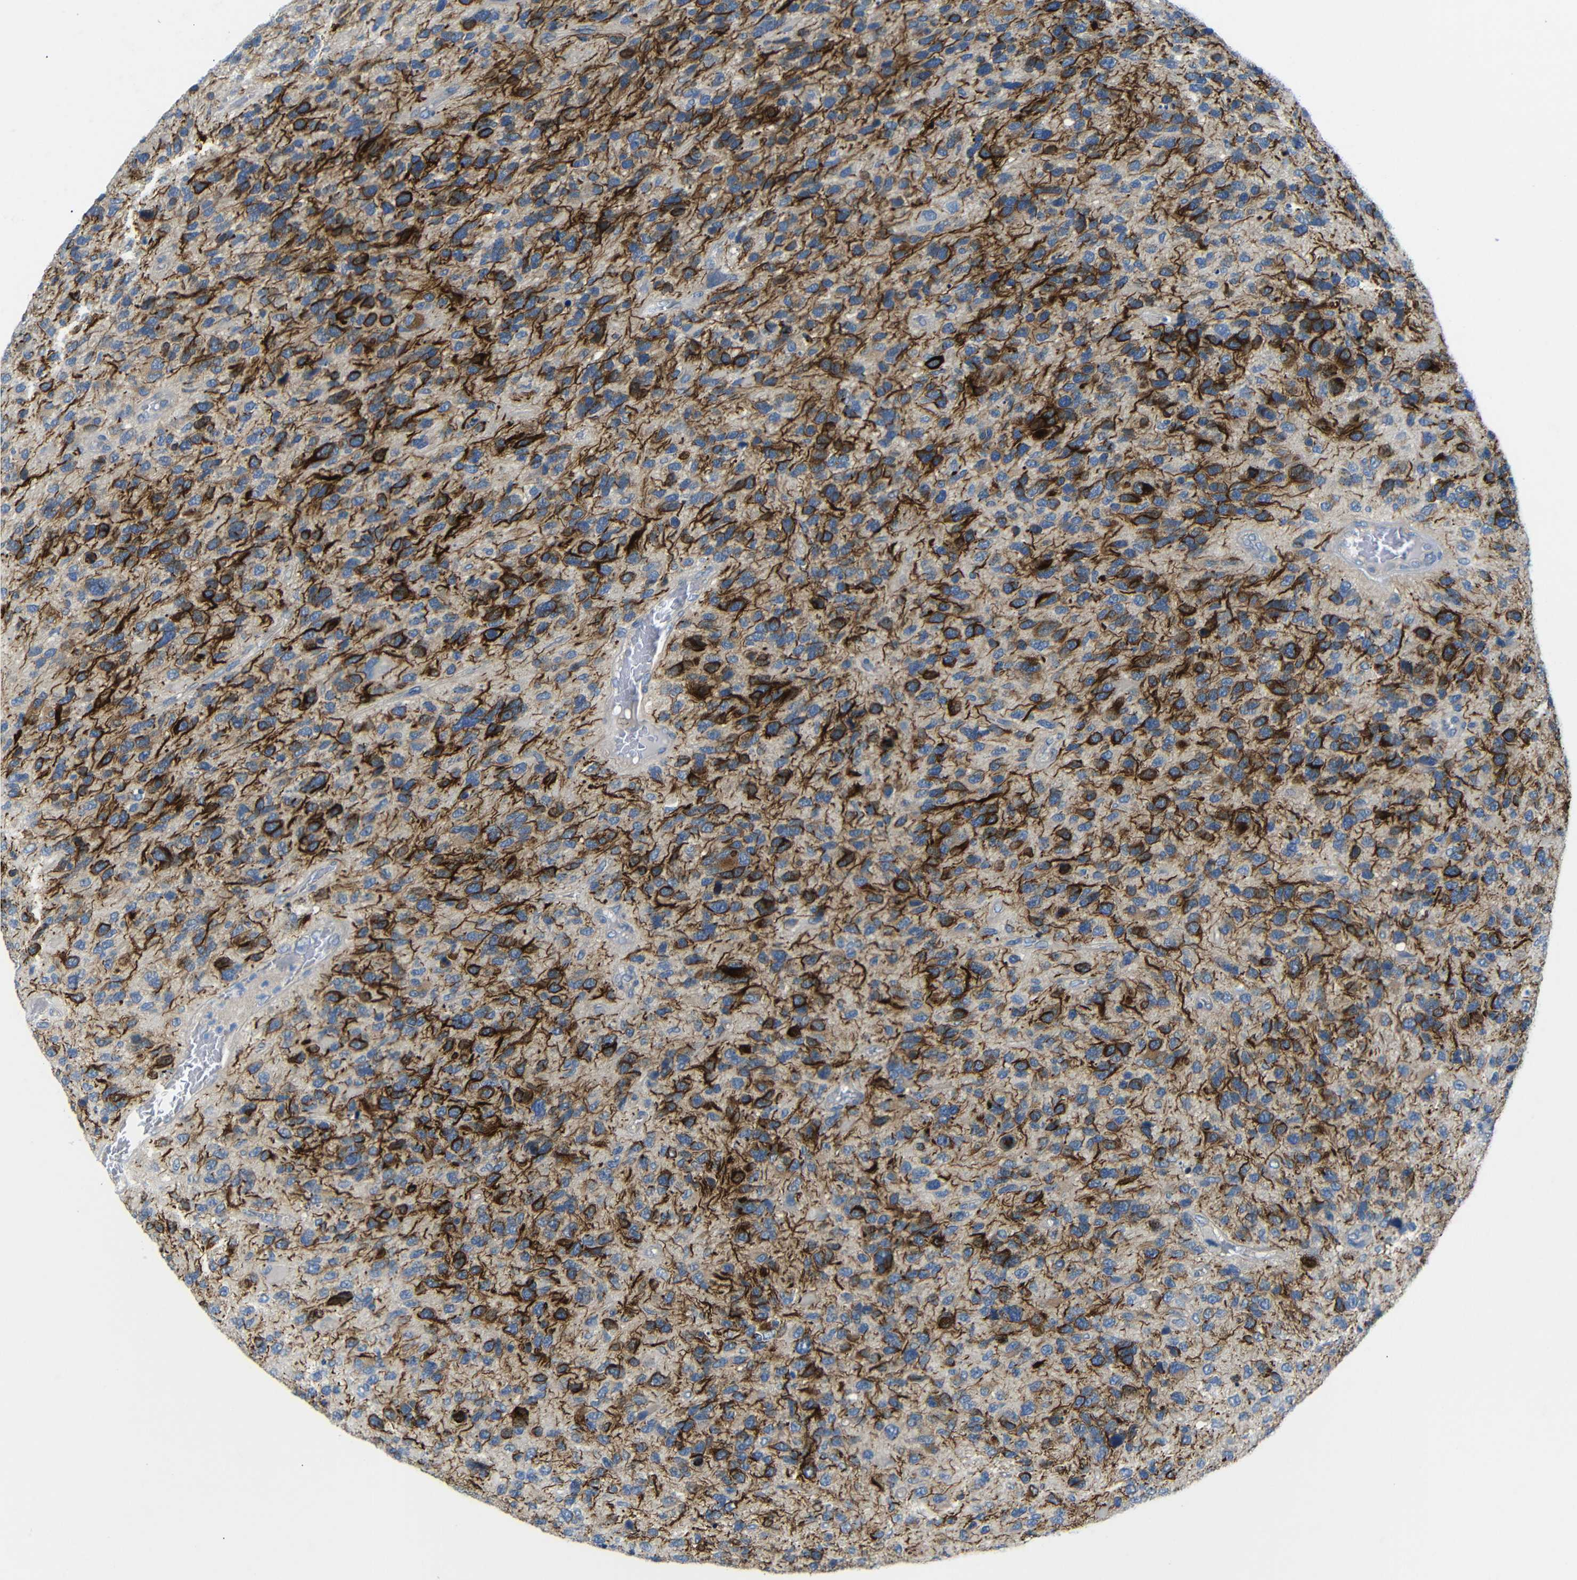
{"staining": {"intensity": "strong", "quantity": "25%-75%", "location": "cytoplasmic/membranous"}, "tissue": "glioma", "cell_type": "Tumor cells", "image_type": "cancer", "snomed": [{"axis": "morphology", "description": "Glioma, malignant, High grade"}, {"axis": "topography", "description": "Brain"}], "caption": "There is high levels of strong cytoplasmic/membranous staining in tumor cells of glioma, as demonstrated by immunohistochemical staining (brown color).", "gene": "DCP1A", "patient": {"sex": "female", "age": 58}}